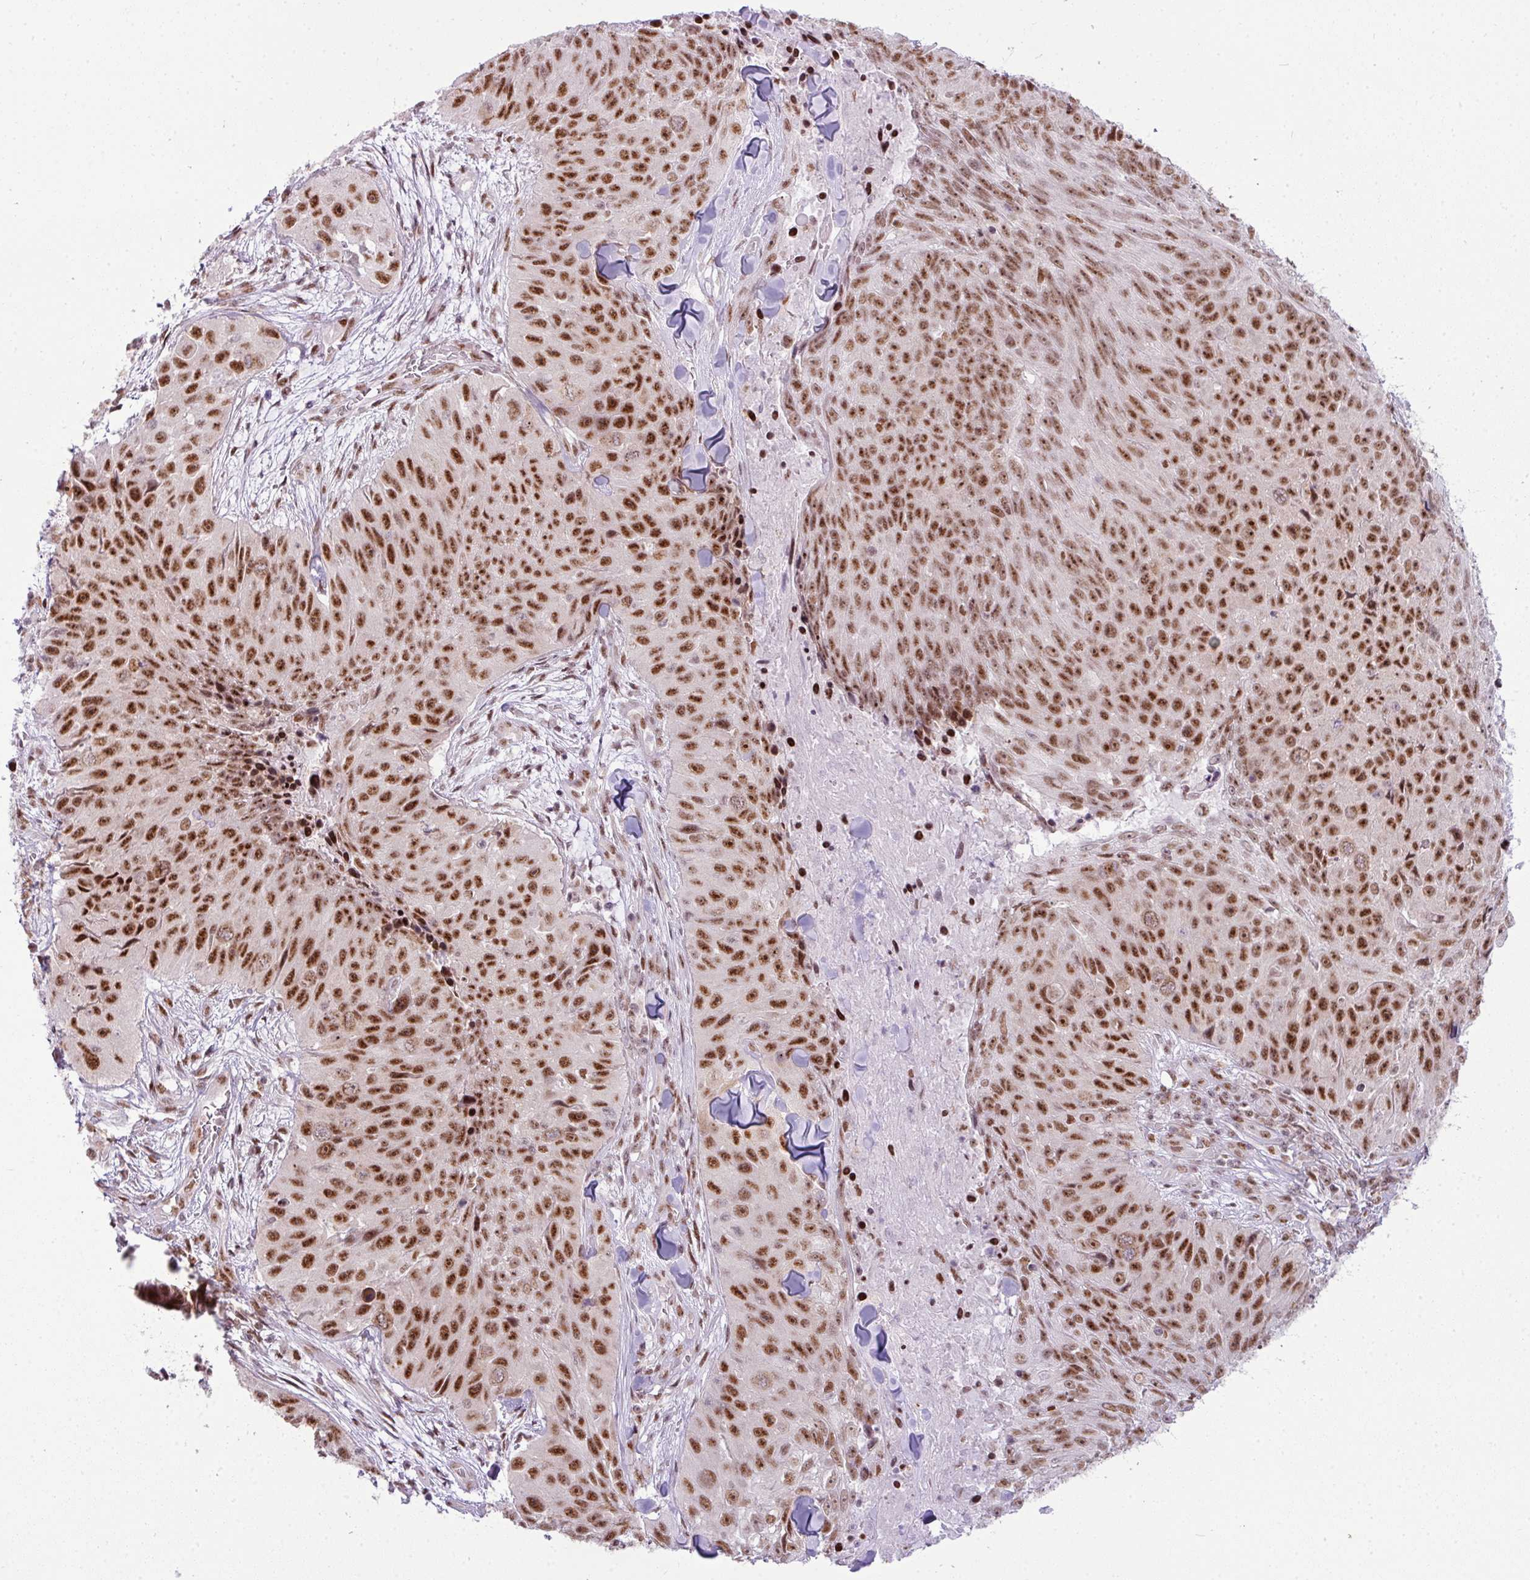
{"staining": {"intensity": "strong", "quantity": ">75%", "location": "nuclear"}, "tissue": "skin cancer", "cell_type": "Tumor cells", "image_type": "cancer", "snomed": [{"axis": "morphology", "description": "Squamous cell carcinoma, NOS"}, {"axis": "topography", "description": "Skin"}], "caption": "Protein expression by IHC displays strong nuclear staining in about >75% of tumor cells in skin cancer (squamous cell carcinoma). The protein is shown in brown color, while the nuclei are stained blue.", "gene": "ARL6IP4", "patient": {"sex": "female", "age": 87}}